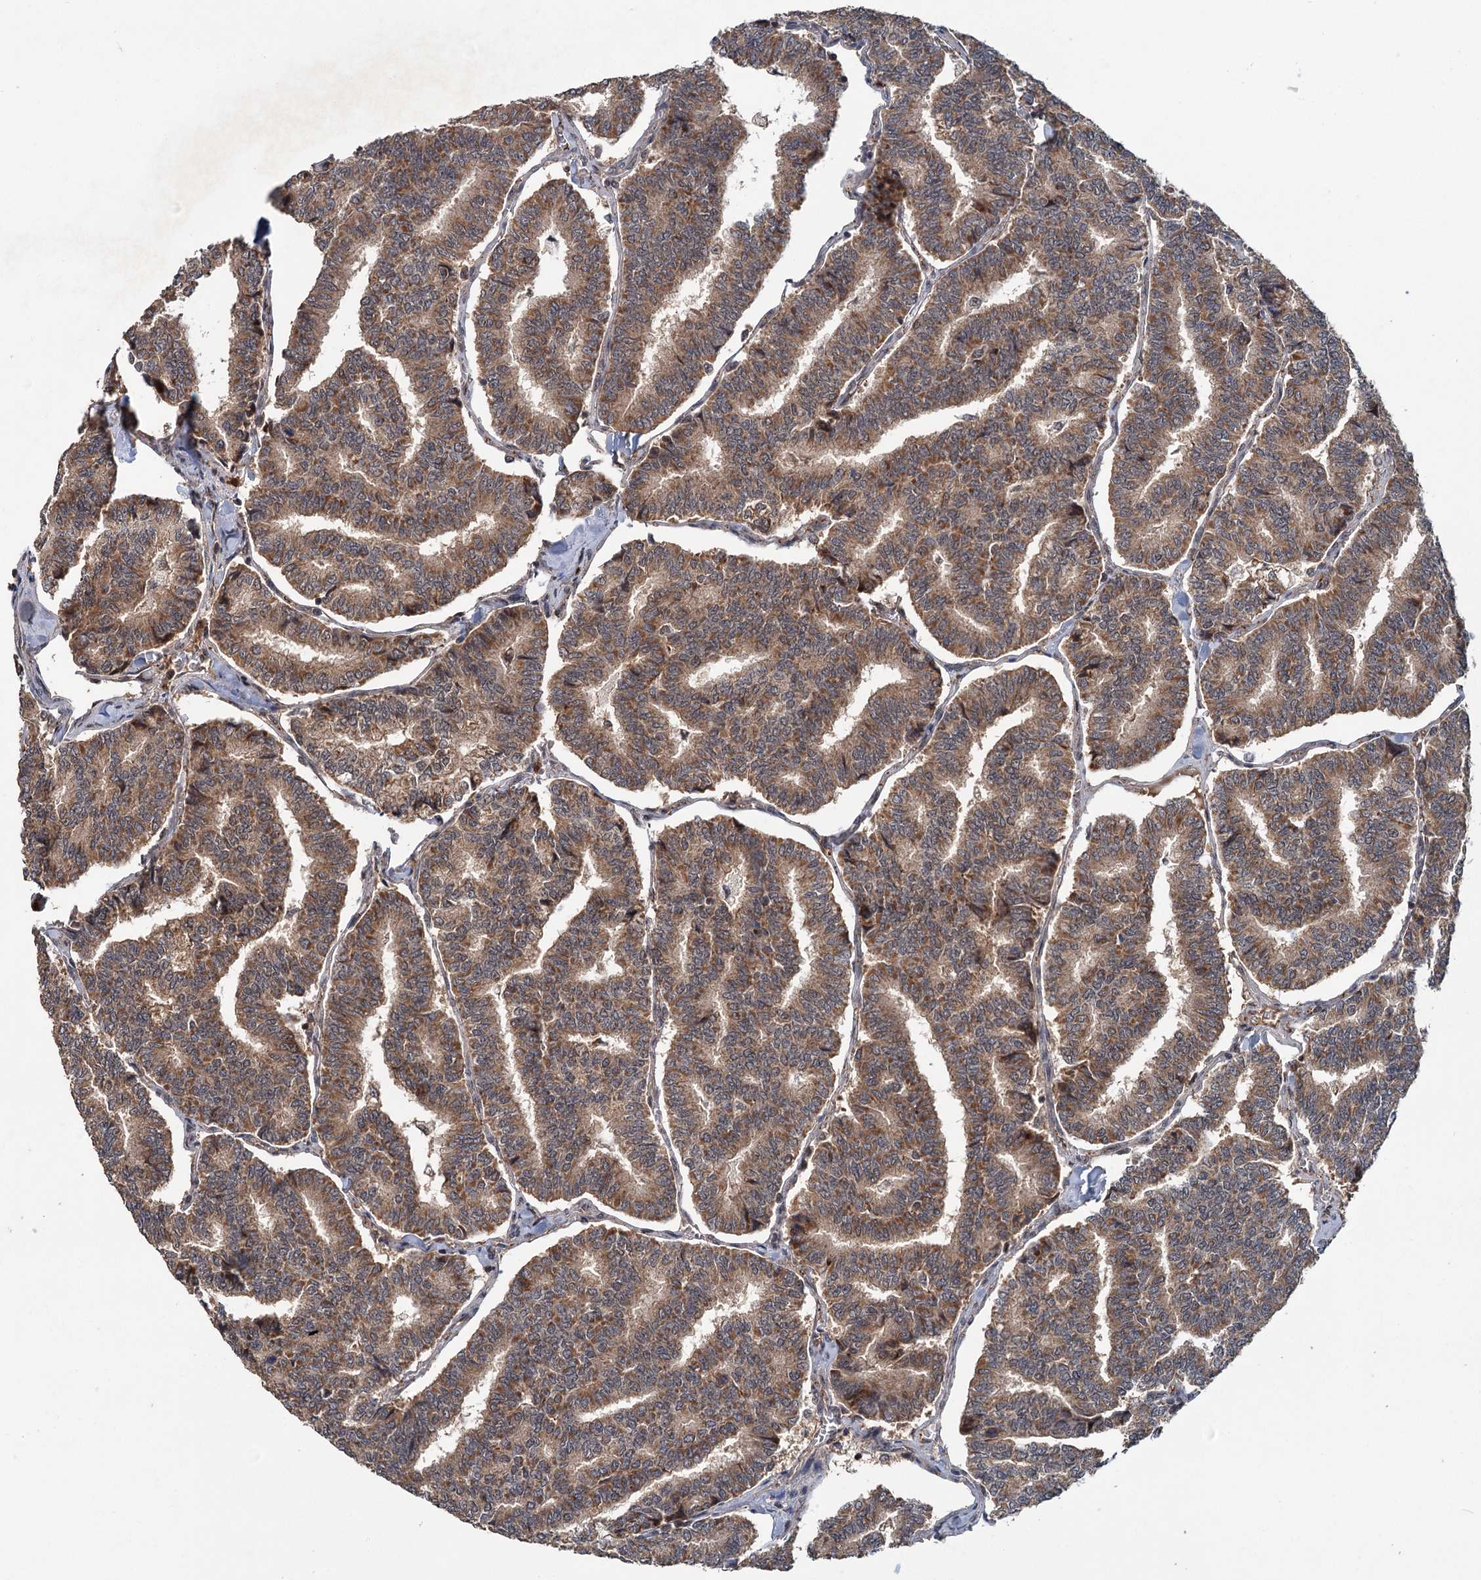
{"staining": {"intensity": "moderate", "quantity": ">75%", "location": "cytoplasmic/membranous"}, "tissue": "thyroid cancer", "cell_type": "Tumor cells", "image_type": "cancer", "snomed": [{"axis": "morphology", "description": "Papillary adenocarcinoma, NOS"}, {"axis": "topography", "description": "Thyroid gland"}], "caption": "Thyroid papillary adenocarcinoma stained with a brown dye demonstrates moderate cytoplasmic/membranous positive staining in approximately >75% of tumor cells.", "gene": "KANSL2", "patient": {"sex": "female", "age": 35}}